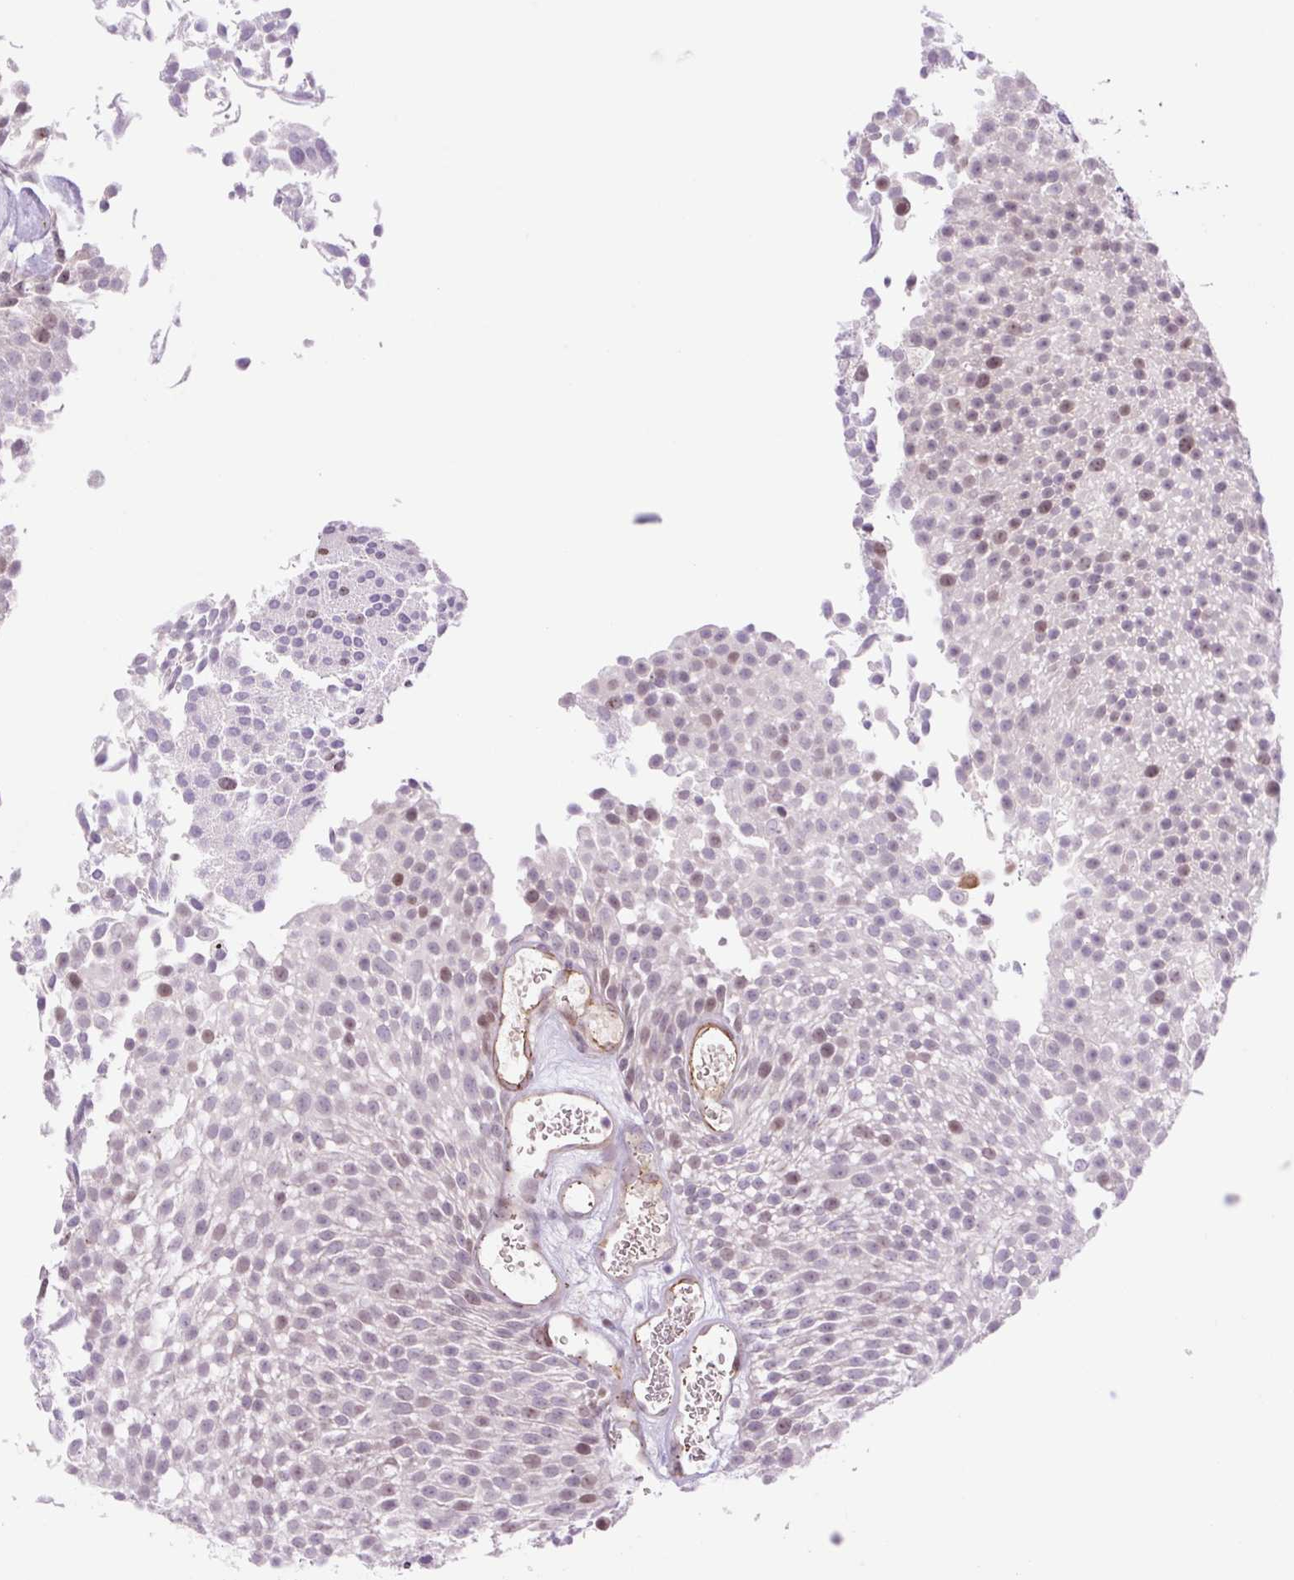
{"staining": {"intensity": "moderate", "quantity": "25%-75%", "location": "nuclear"}, "tissue": "urothelial cancer", "cell_type": "Tumor cells", "image_type": "cancer", "snomed": [{"axis": "morphology", "description": "Urothelial carcinoma, Low grade"}, {"axis": "topography", "description": "Urinary bladder"}], "caption": "Human urothelial cancer stained with a protein marker demonstrates moderate staining in tumor cells.", "gene": "ZNF417", "patient": {"sex": "female", "age": 79}}